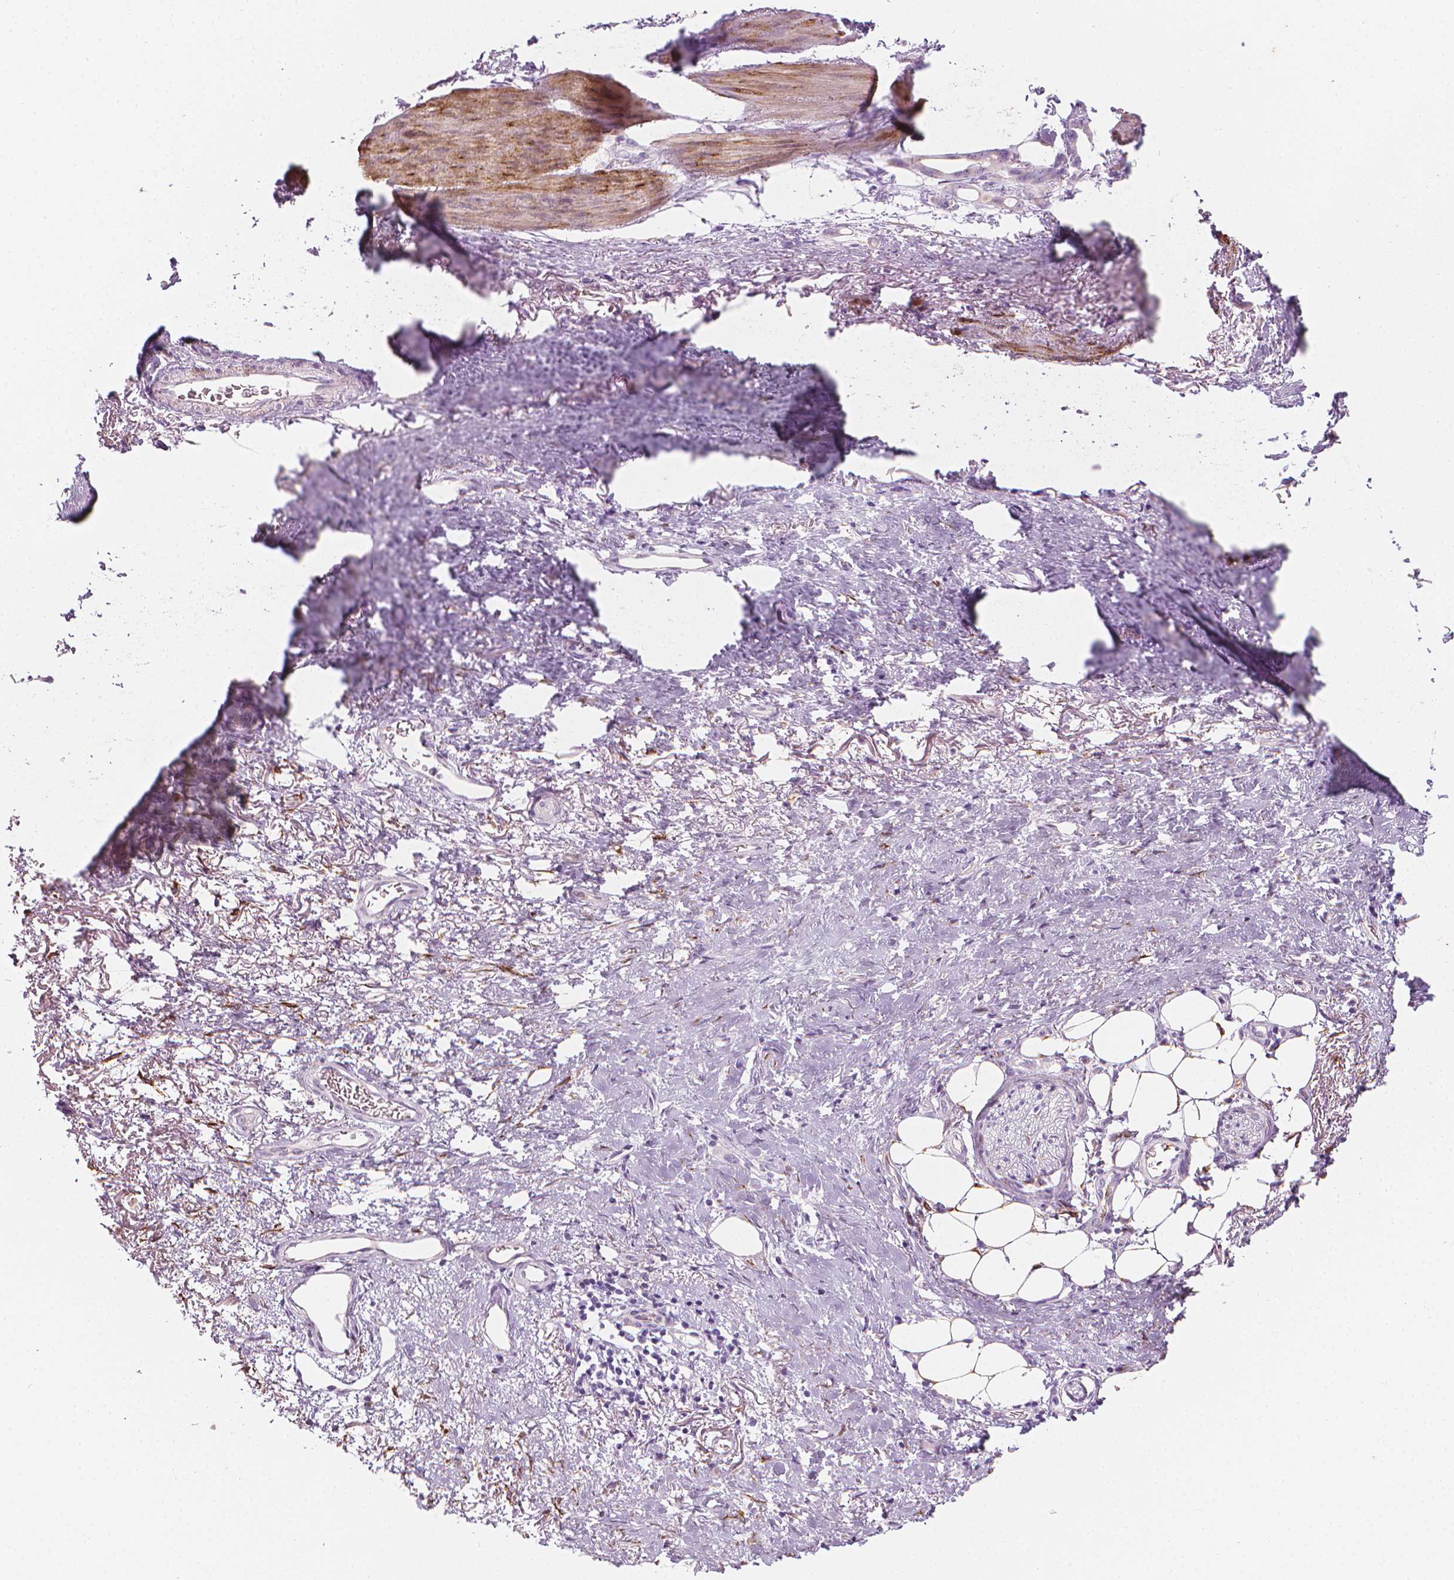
{"staining": {"intensity": "negative", "quantity": "none", "location": "none"}, "tissue": "stomach cancer", "cell_type": "Tumor cells", "image_type": "cancer", "snomed": [{"axis": "morphology", "description": "Adenocarcinoma, NOS"}, {"axis": "topography", "description": "Stomach, upper"}], "caption": "The histopathology image displays no significant staining in tumor cells of stomach cancer. Brightfield microscopy of IHC stained with DAB (3,3'-diaminobenzidine) (brown) and hematoxylin (blue), captured at high magnification.", "gene": "CES1", "patient": {"sex": "male", "age": 62}}